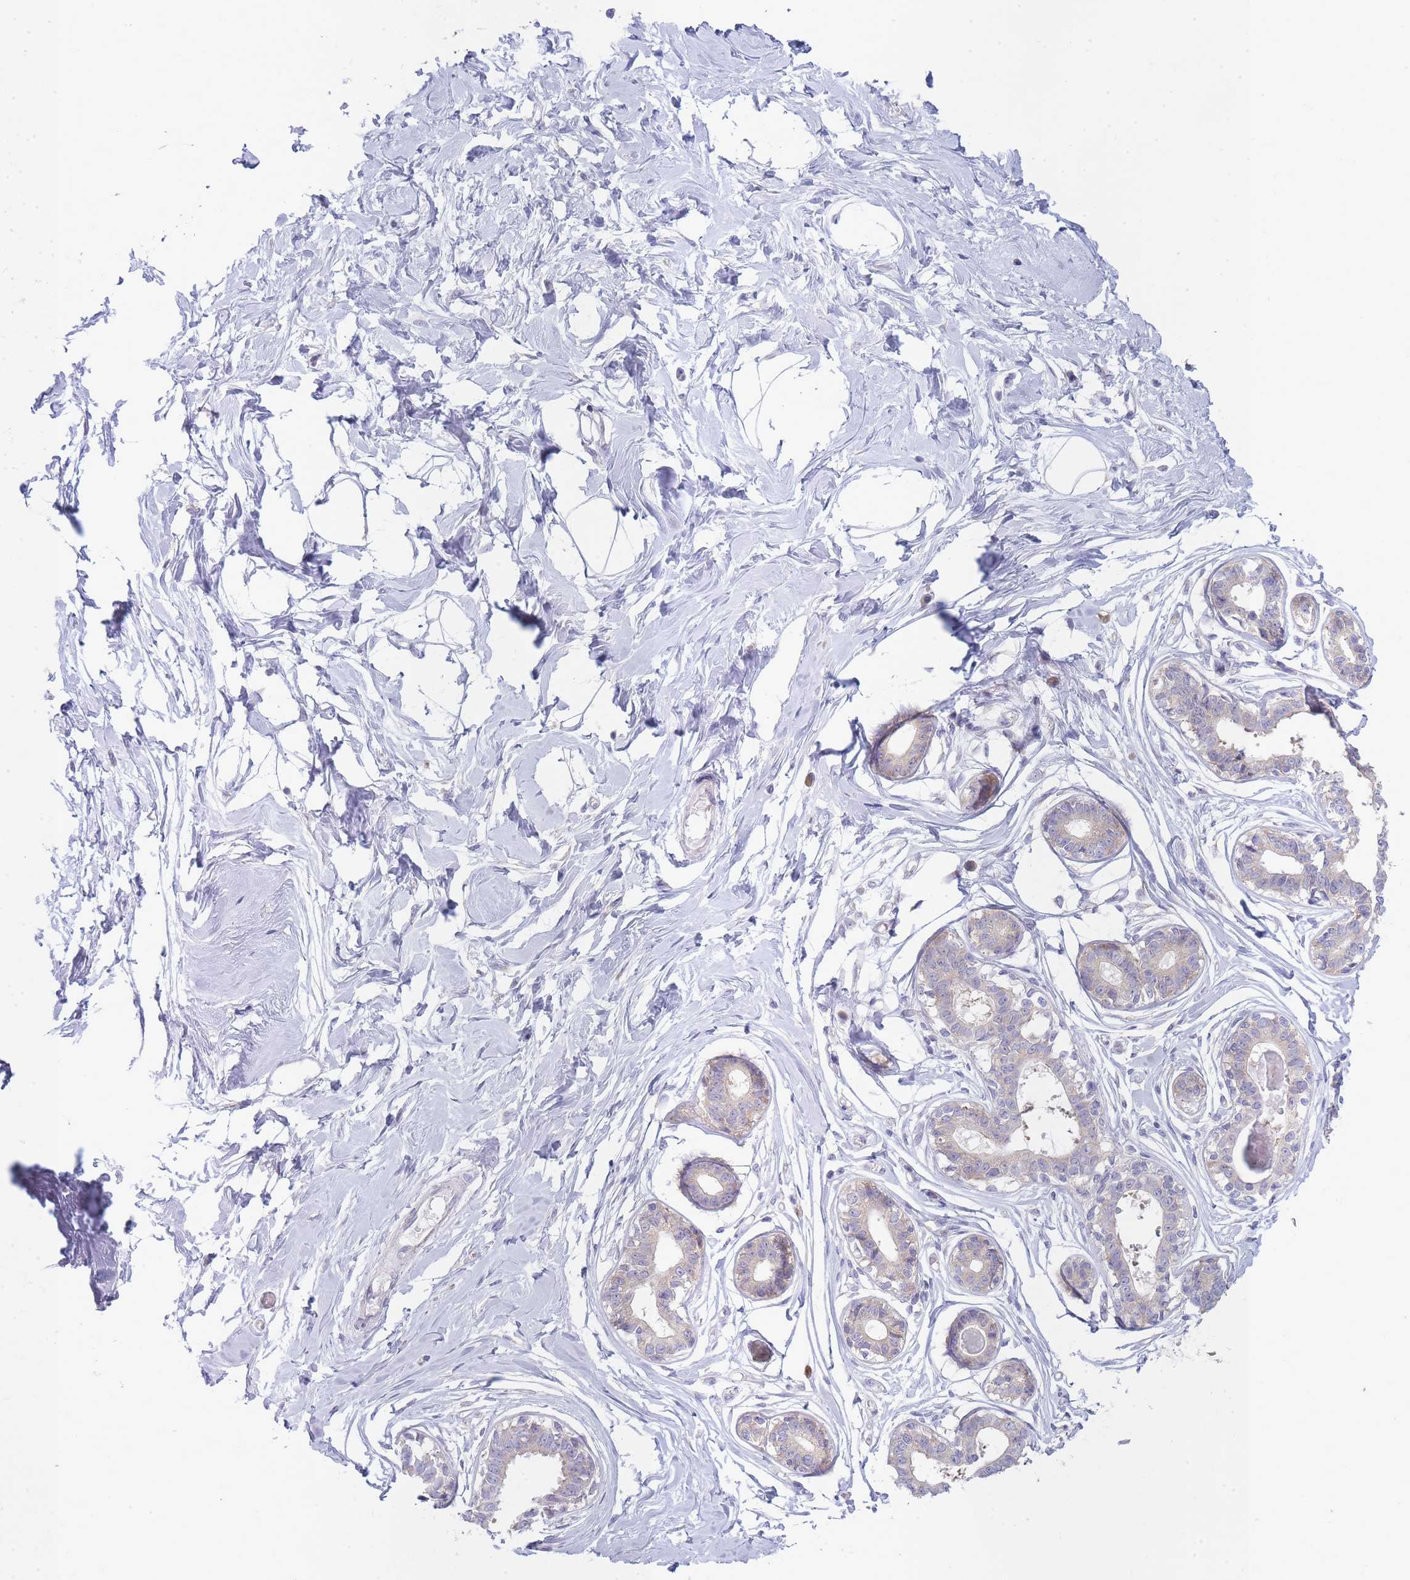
{"staining": {"intensity": "negative", "quantity": "none", "location": "none"}, "tissue": "breast", "cell_type": "Adipocytes", "image_type": "normal", "snomed": [{"axis": "morphology", "description": "Normal tissue, NOS"}, {"axis": "topography", "description": "Breast"}], "caption": "High power microscopy photomicrograph of an immunohistochemistry (IHC) micrograph of unremarkable breast, revealing no significant positivity in adipocytes.", "gene": "OR5L1", "patient": {"sex": "female", "age": 45}}